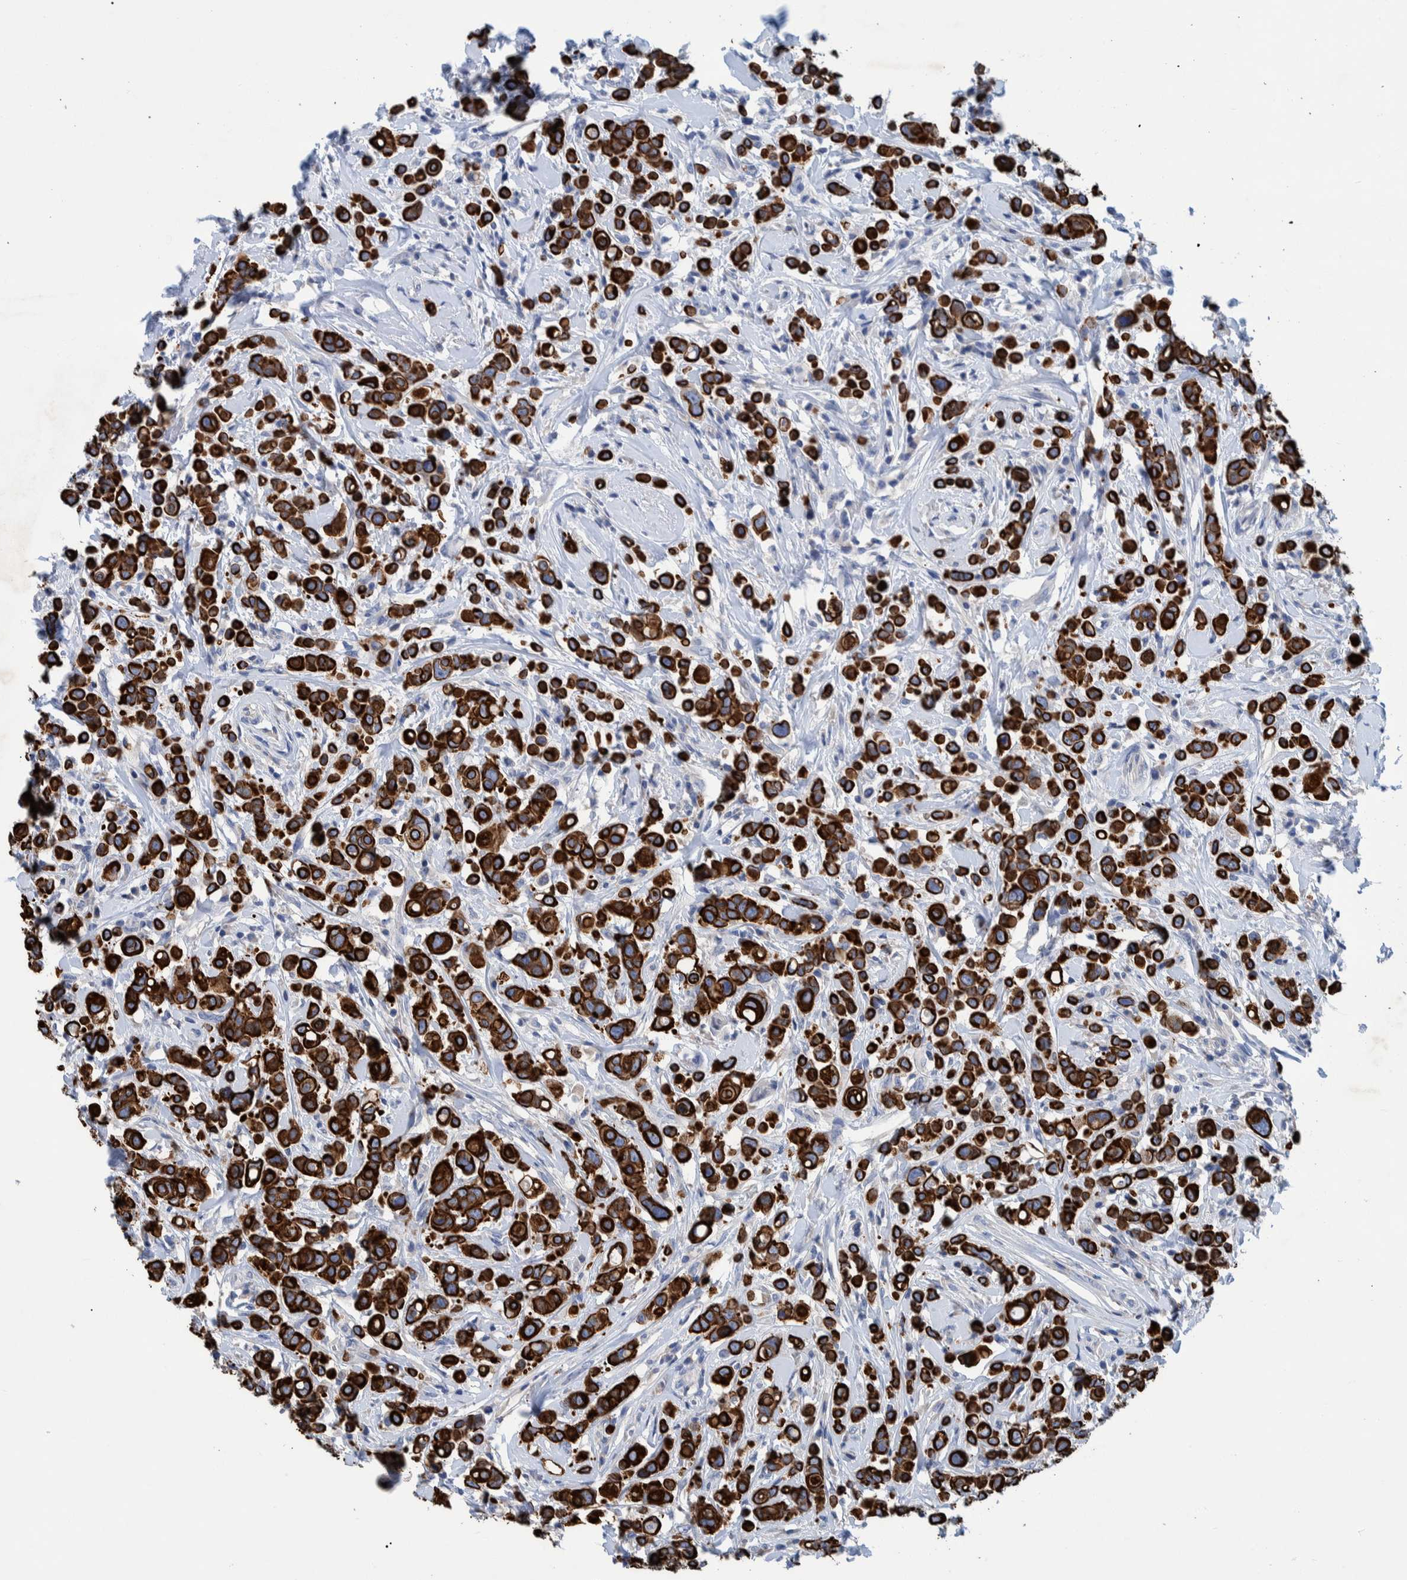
{"staining": {"intensity": "strong", "quantity": ">75%", "location": "cytoplasmic/membranous"}, "tissue": "breast cancer", "cell_type": "Tumor cells", "image_type": "cancer", "snomed": [{"axis": "morphology", "description": "Duct carcinoma"}, {"axis": "topography", "description": "Breast"}], "caption": "There is high levels of strong cytoplasmic/membranous positivity in tumor cells of invasive ductal carcinoma (breast), as demonstrated by immunohistochemical staining (brown color).", "gene": "MKS1", "patient": {"sex": "female", "age": 27}}